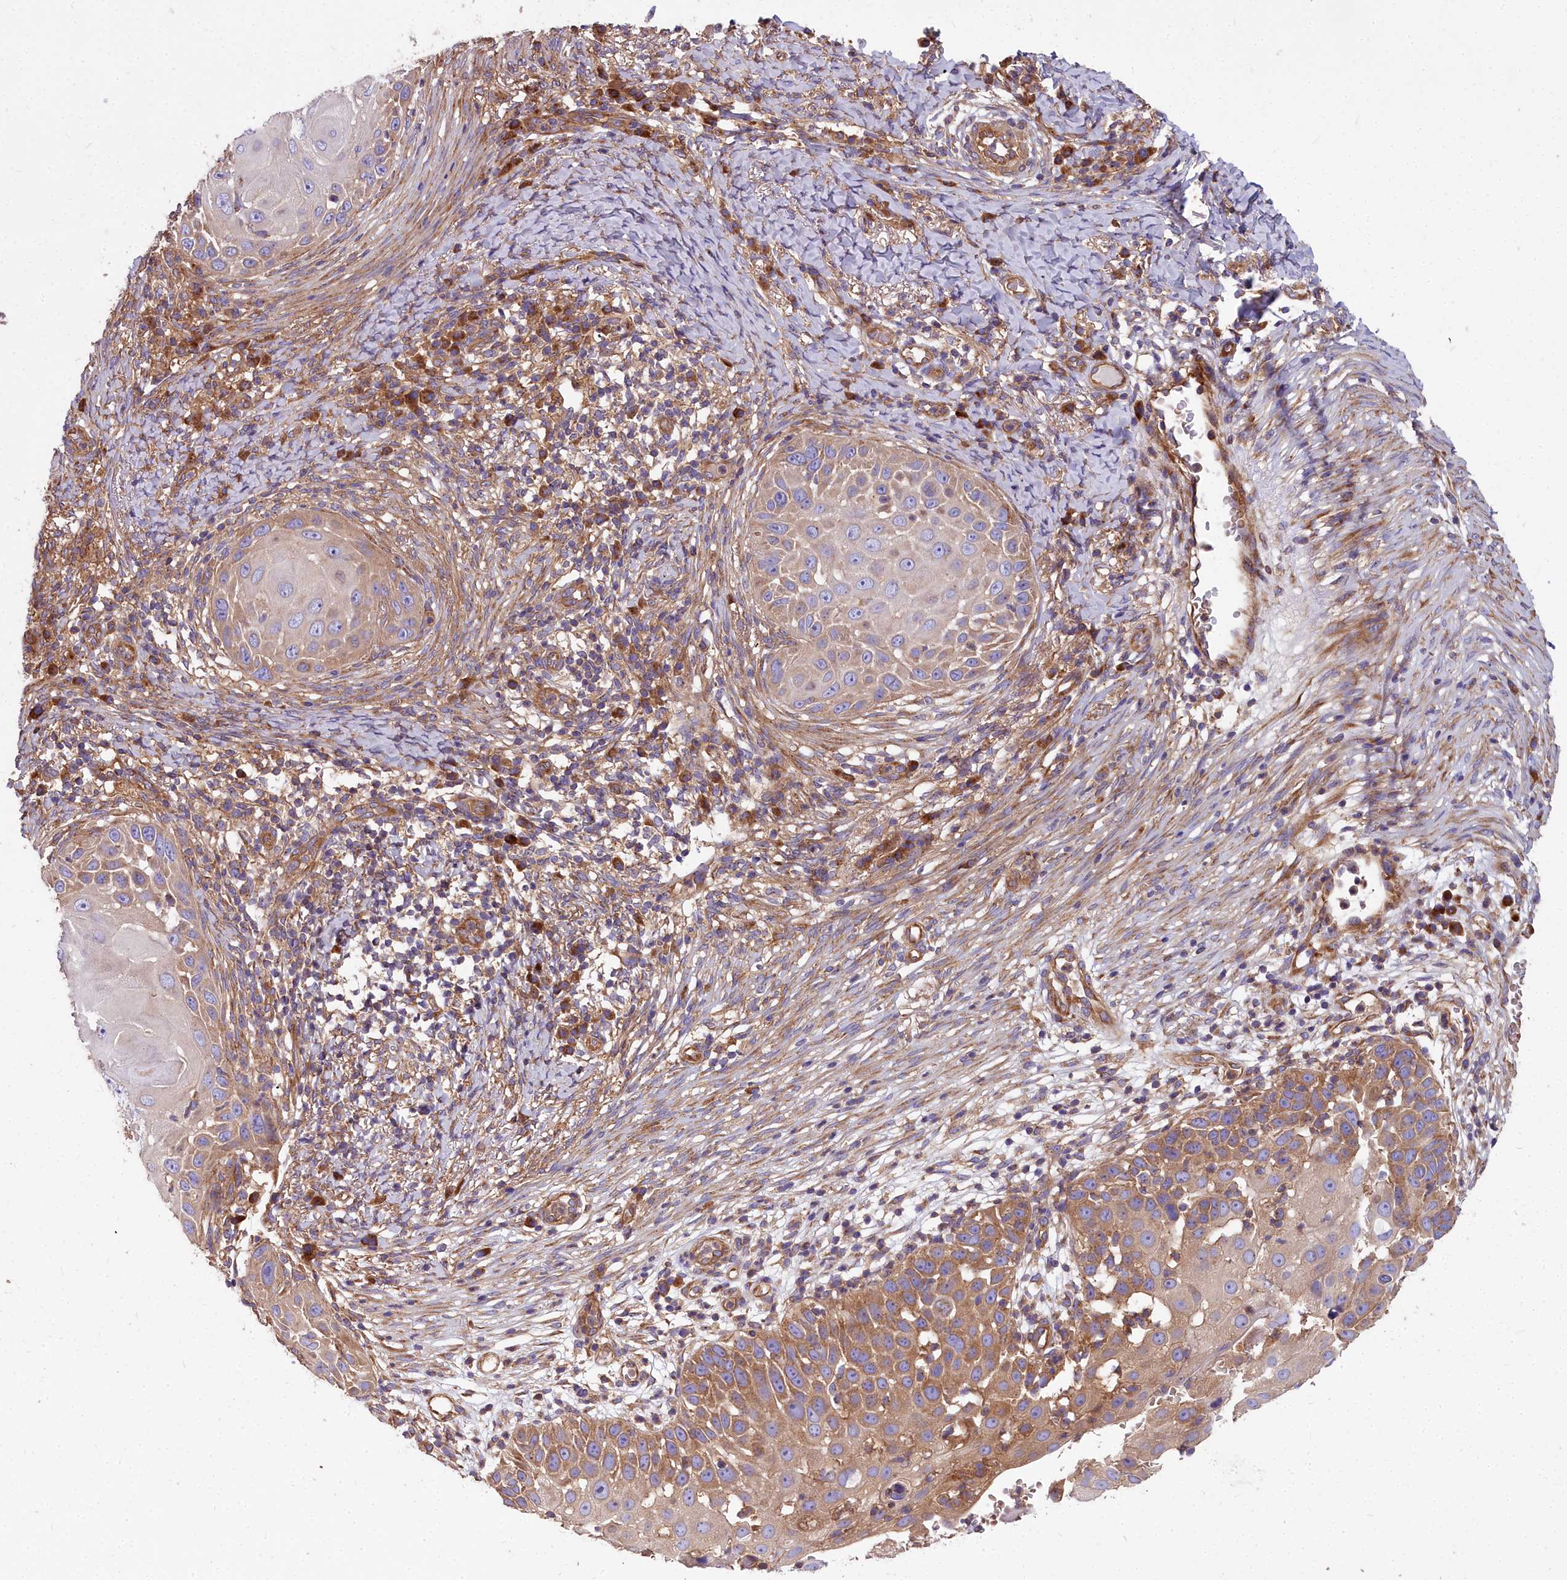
{"staining": {"intensity": "moderate", "quantity": "25%-75%", "location": "cytoplasmic/membranous"}, "tissue": "skin cancer", "cell_type": "Tumor cells", "image_type": "cancer", "snomed": [{"axis": "morphology", "description": "Squamous cell carcinoma, NOS"}, {"axis": "topography", "description": "Skin"}], "caption": "IHC of skin squamous cell carcinoma exhibits medium levels of moderate cytoplasmic/membranous expression in about 25%-75% of tumor cells.", "gene": "DCTN3", "patient": {"sex": "female", "age": 44}}